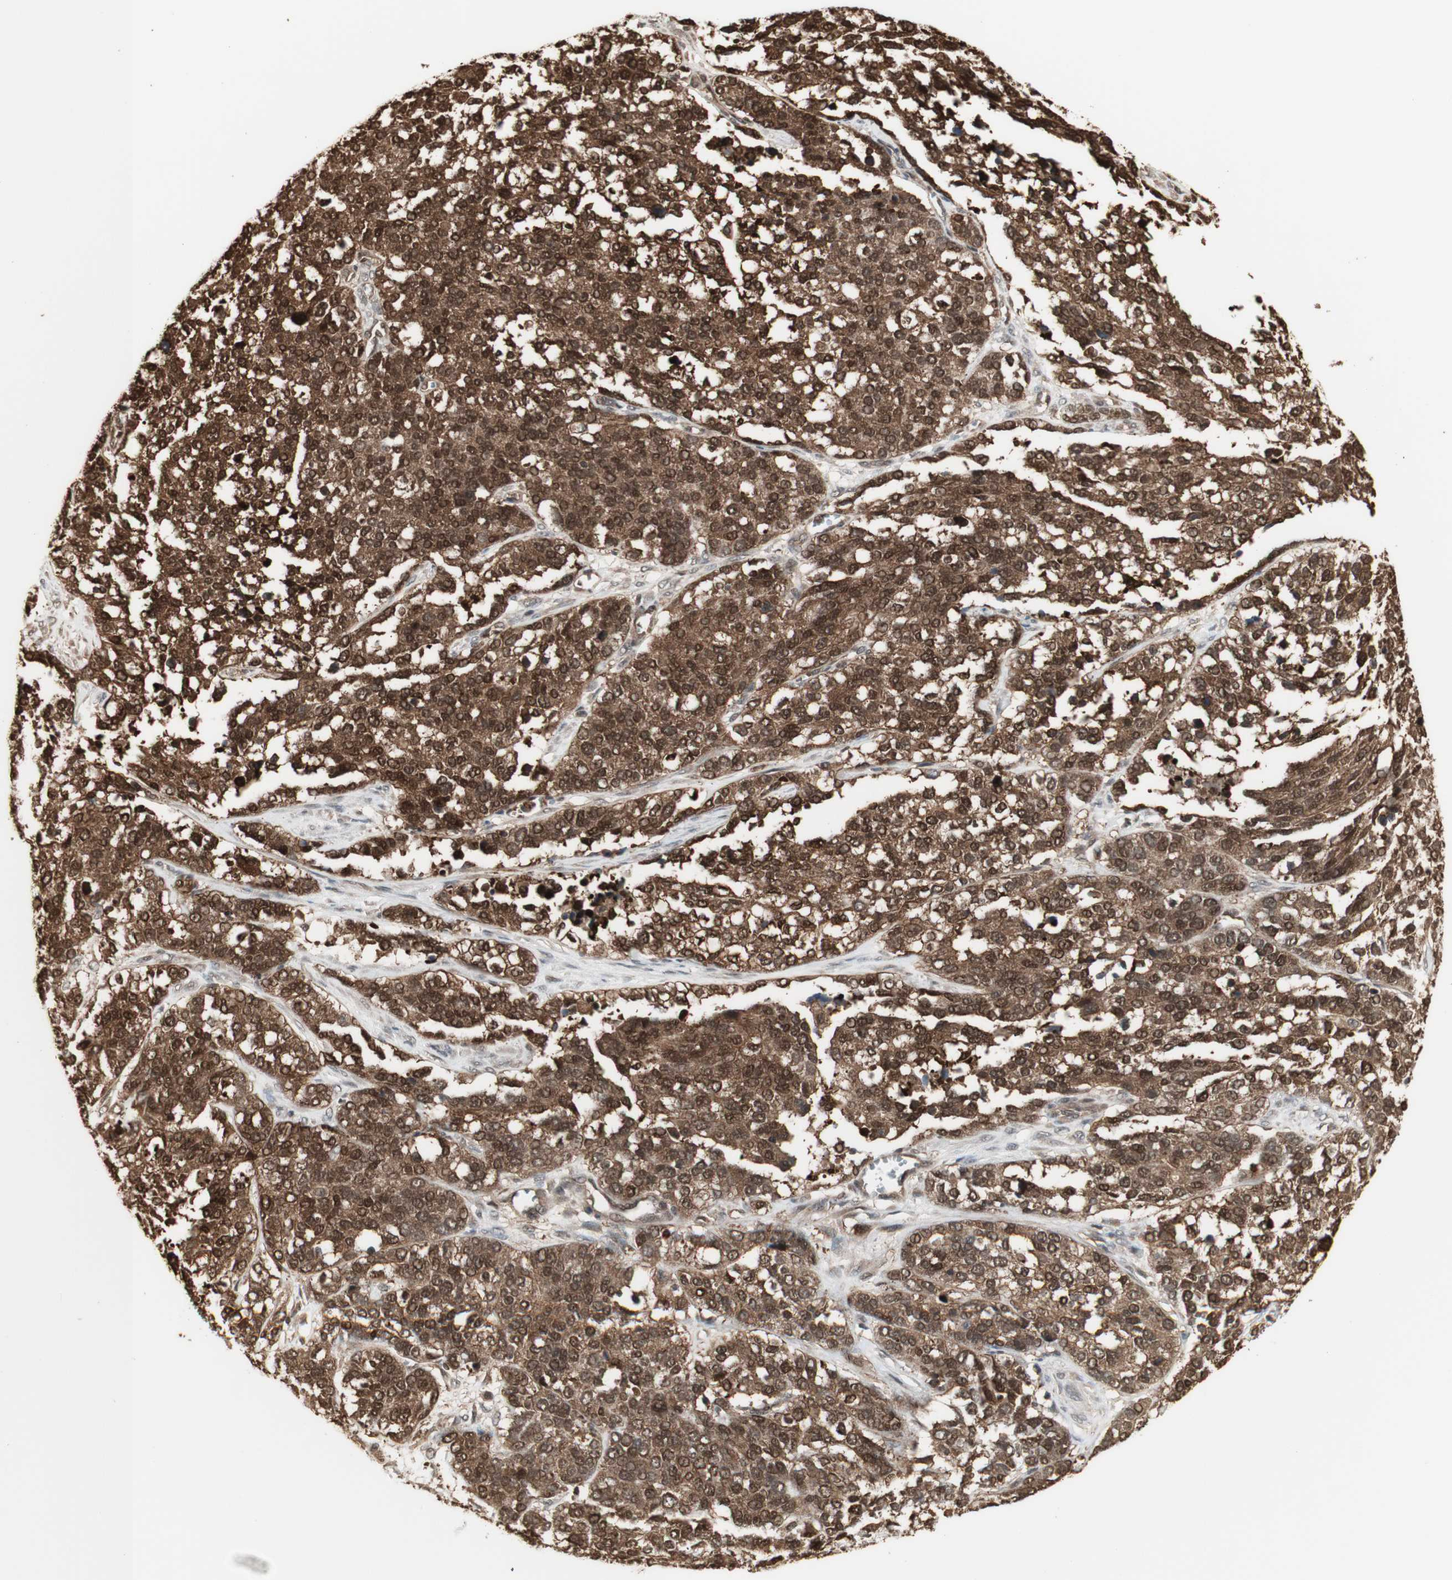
{"staining": {"intensity": "strong", "quantity": ">75%", "location": "cytoplasmic/membranous,nuclear"}, "tissue": "ovarian cancer", "cell_type": "Tumor cells", "image_type": "cancer", "snomed": [{"axis": "morphology", "description": "Cystadenocarcinoma, serous, NOS"}, {"axis": "topography", "description": "Ovary"}], "caption": "The histopathology image demonstrates immunohistochemical staining of ovarian cancer. There is strong cytoplasmic/membranous and nuclear positivity is present in approximately >75% of tumor cells.", "gene": "YWHAB", "patient": {"sex": "female", "age": 44}}